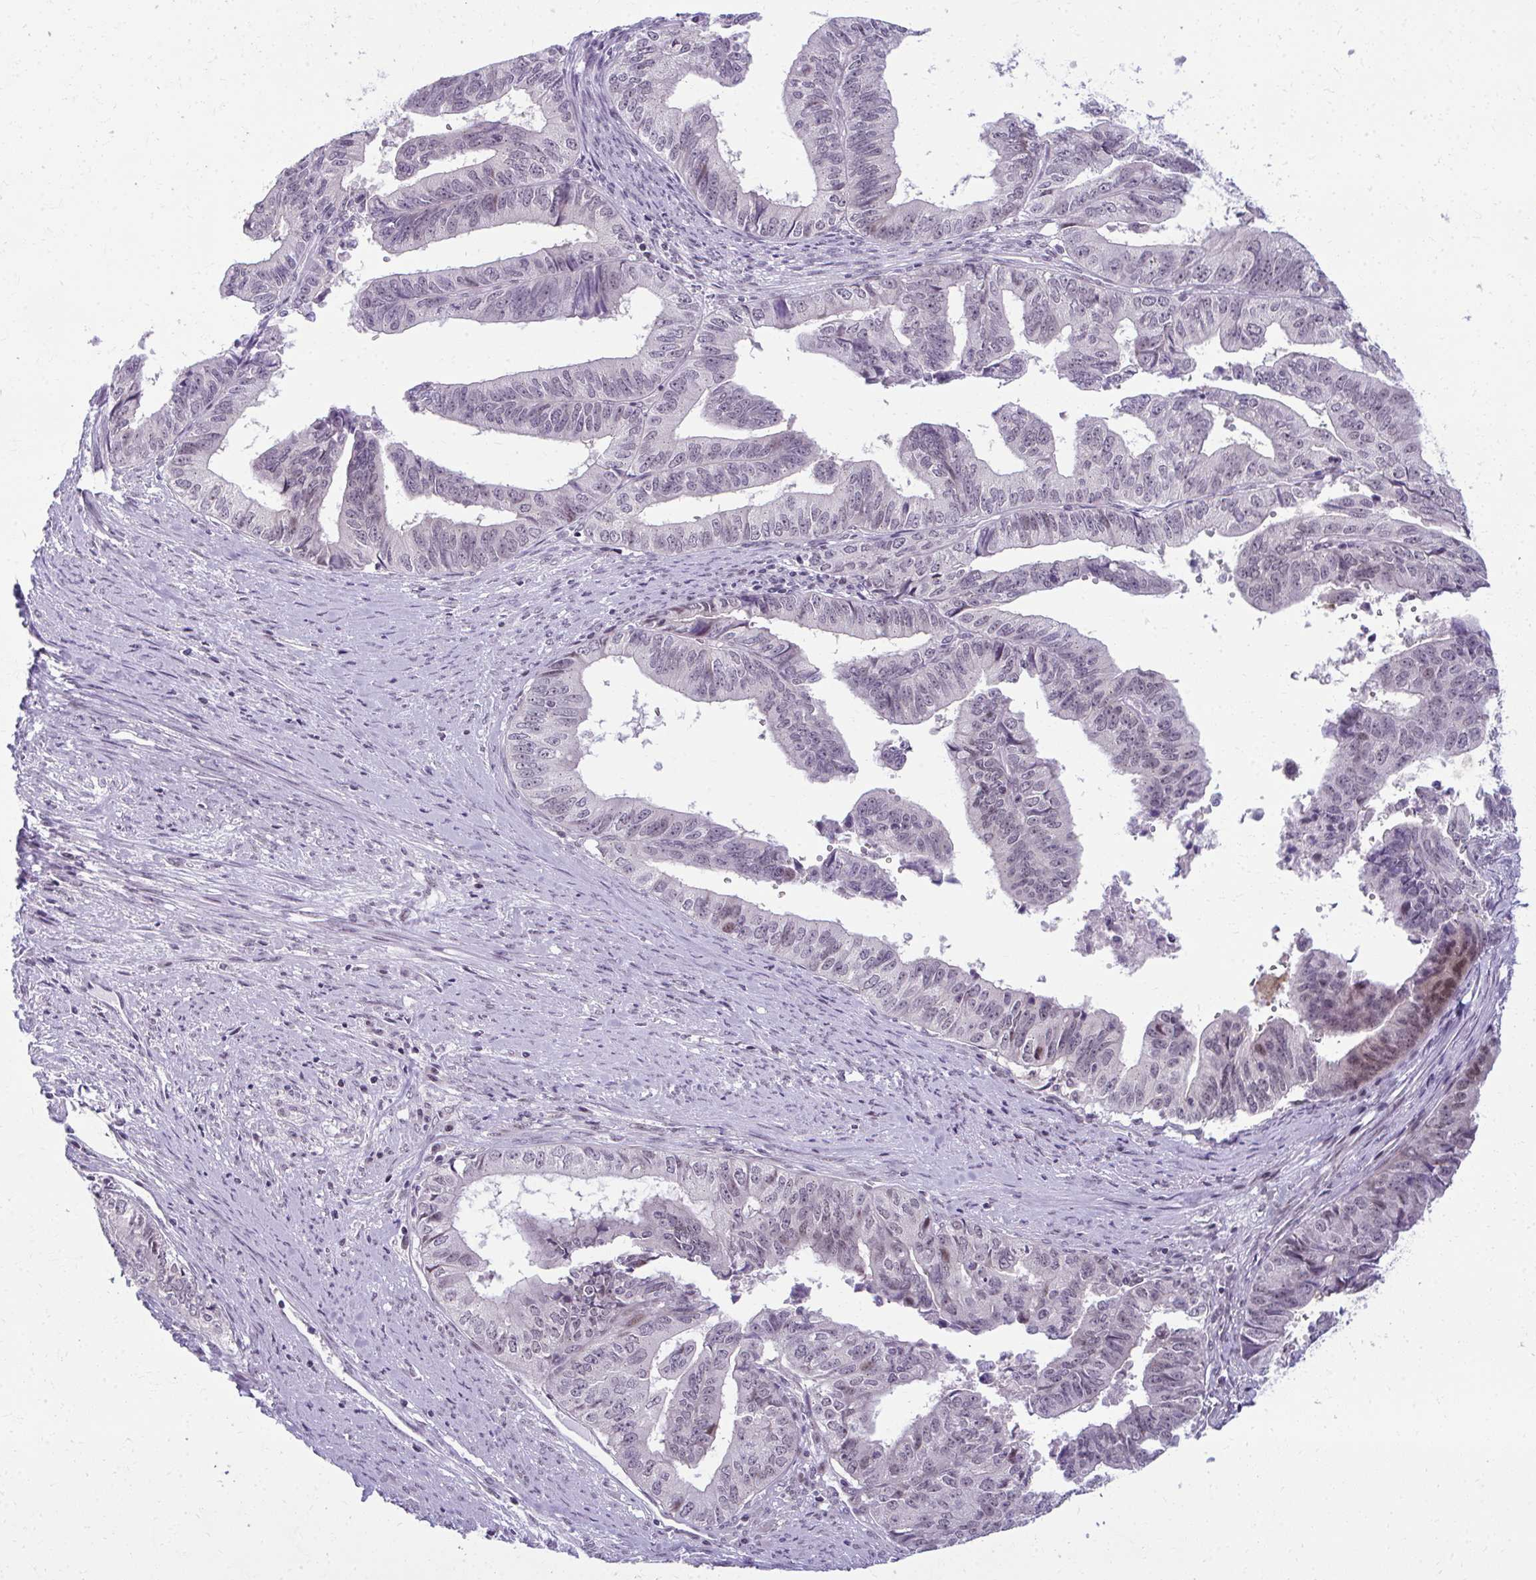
{"staining": {"intensity": "weak", "quantity": "<25%", "location": "nuclear"}, "tissue": "endometrial cancer", "cell_type": "Tumor cells", "image_type": "cancer", "snomed": [{"axis": "morphology", "description": "Adenocarcinoma, NOS"}, {"axis": "topography", "description": "Endometrium"}], "caption": "Immunohistochemistry (IHC) micrograph of human endometrial cancer (adenocarcinoma) stained for a protein (brown), which reveals no staining in tumor cells. (Stains: DAB (3,3'-diaminobenzidine) IHC with hematoxylin counter stain, Microscopy: brightfield microscopy at high magnification).", "gene": "MAF1", "patient": {"sex": "female", "age": 65}}